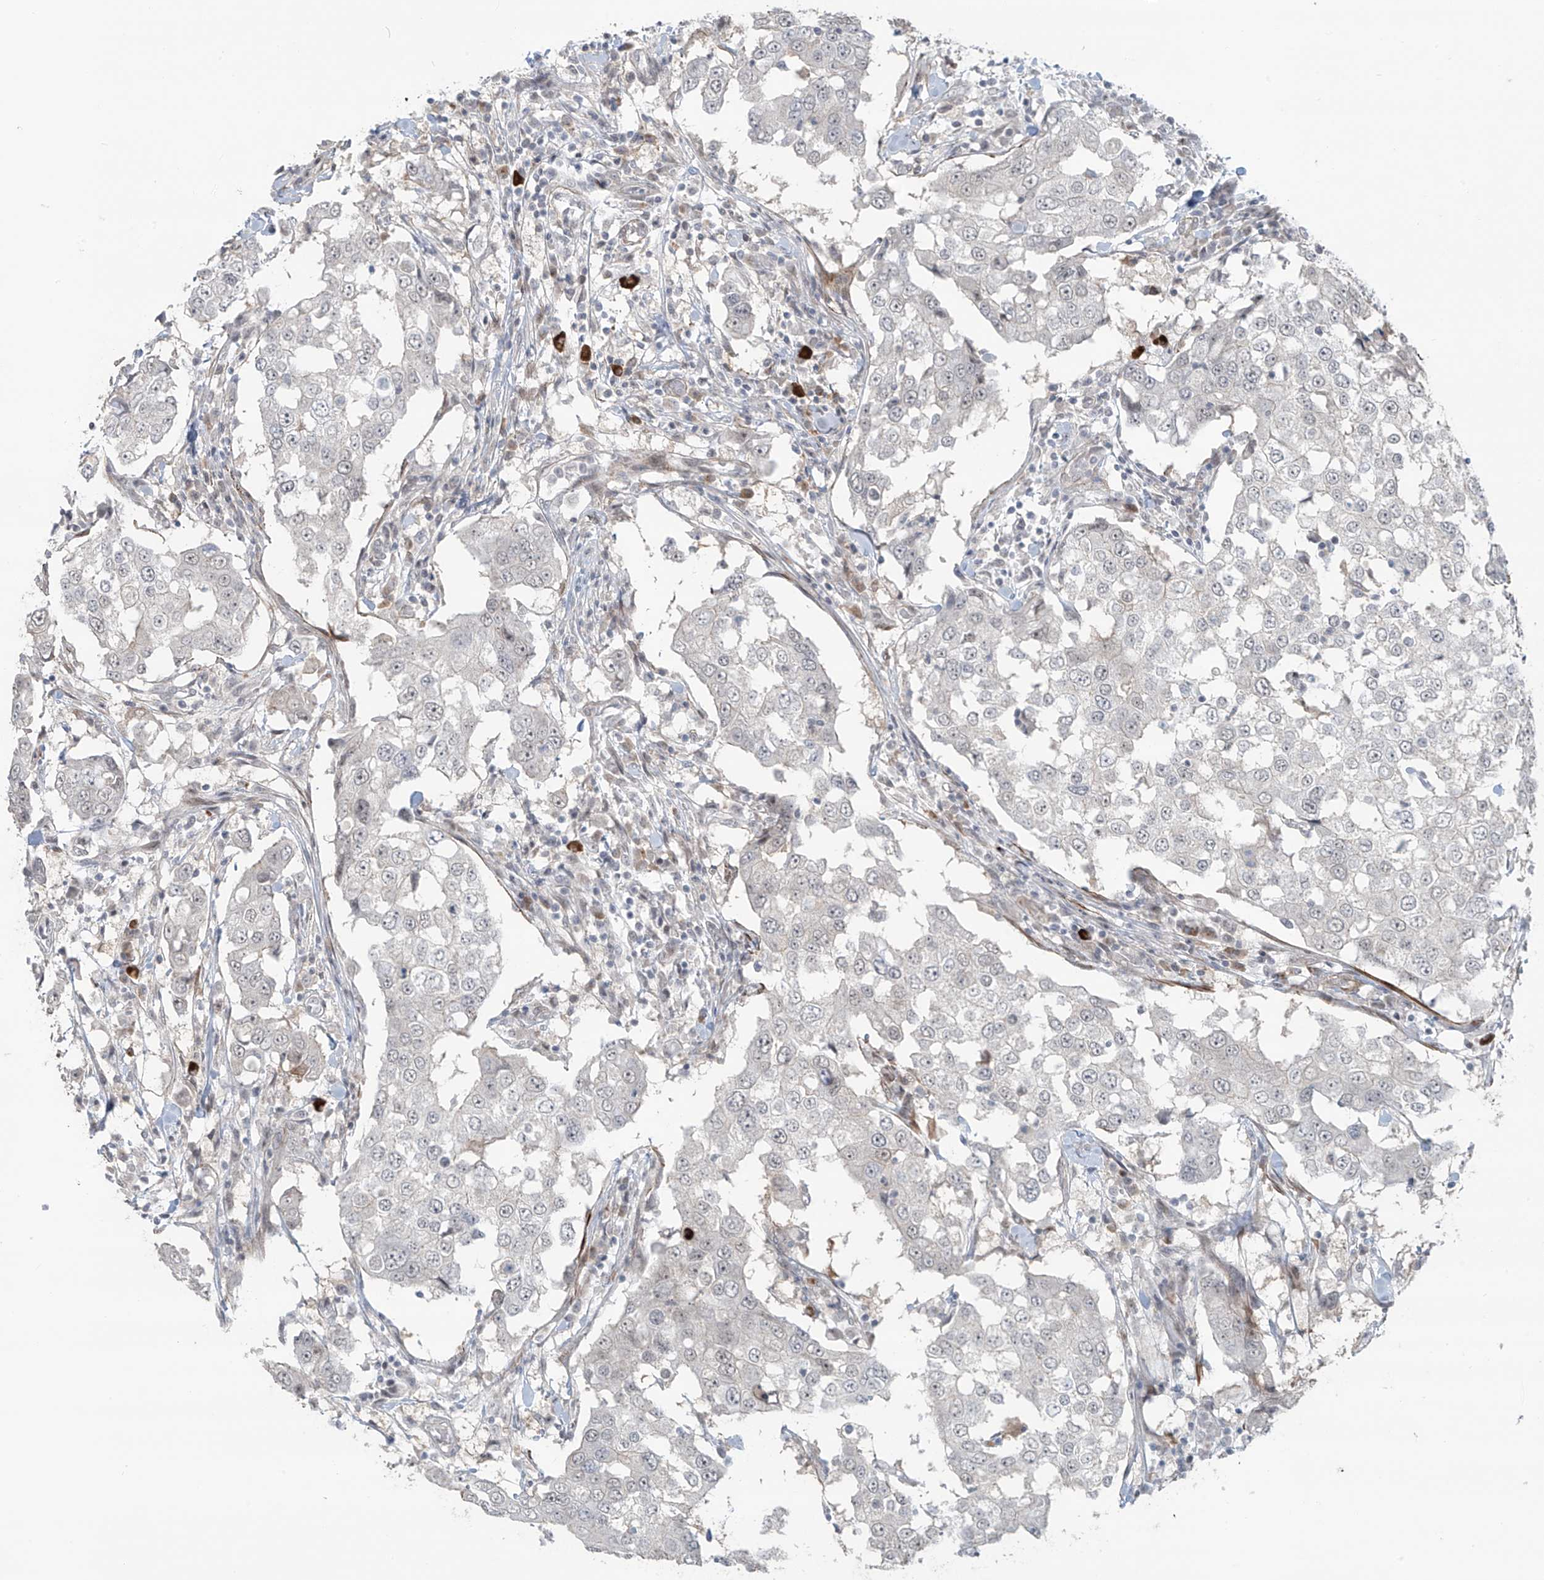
{"staining": {"intensity": "negative", "quantity": "none", "location": "none"}, "tissue": "breast cancer", "cell_type": "Tumor cells", "image_type": "cancer", "snomed": [{"axis": "morphology", "description": "Duct carcinoma"}, {"axis": "topography", "description": "Breast"}], "caption": "Tumor cells are negative for brown protein staining in breast infiltrating ductal carcinoma.", "gene": "RASGEF1A", "patient": {"sex": "female", "age": 27}}